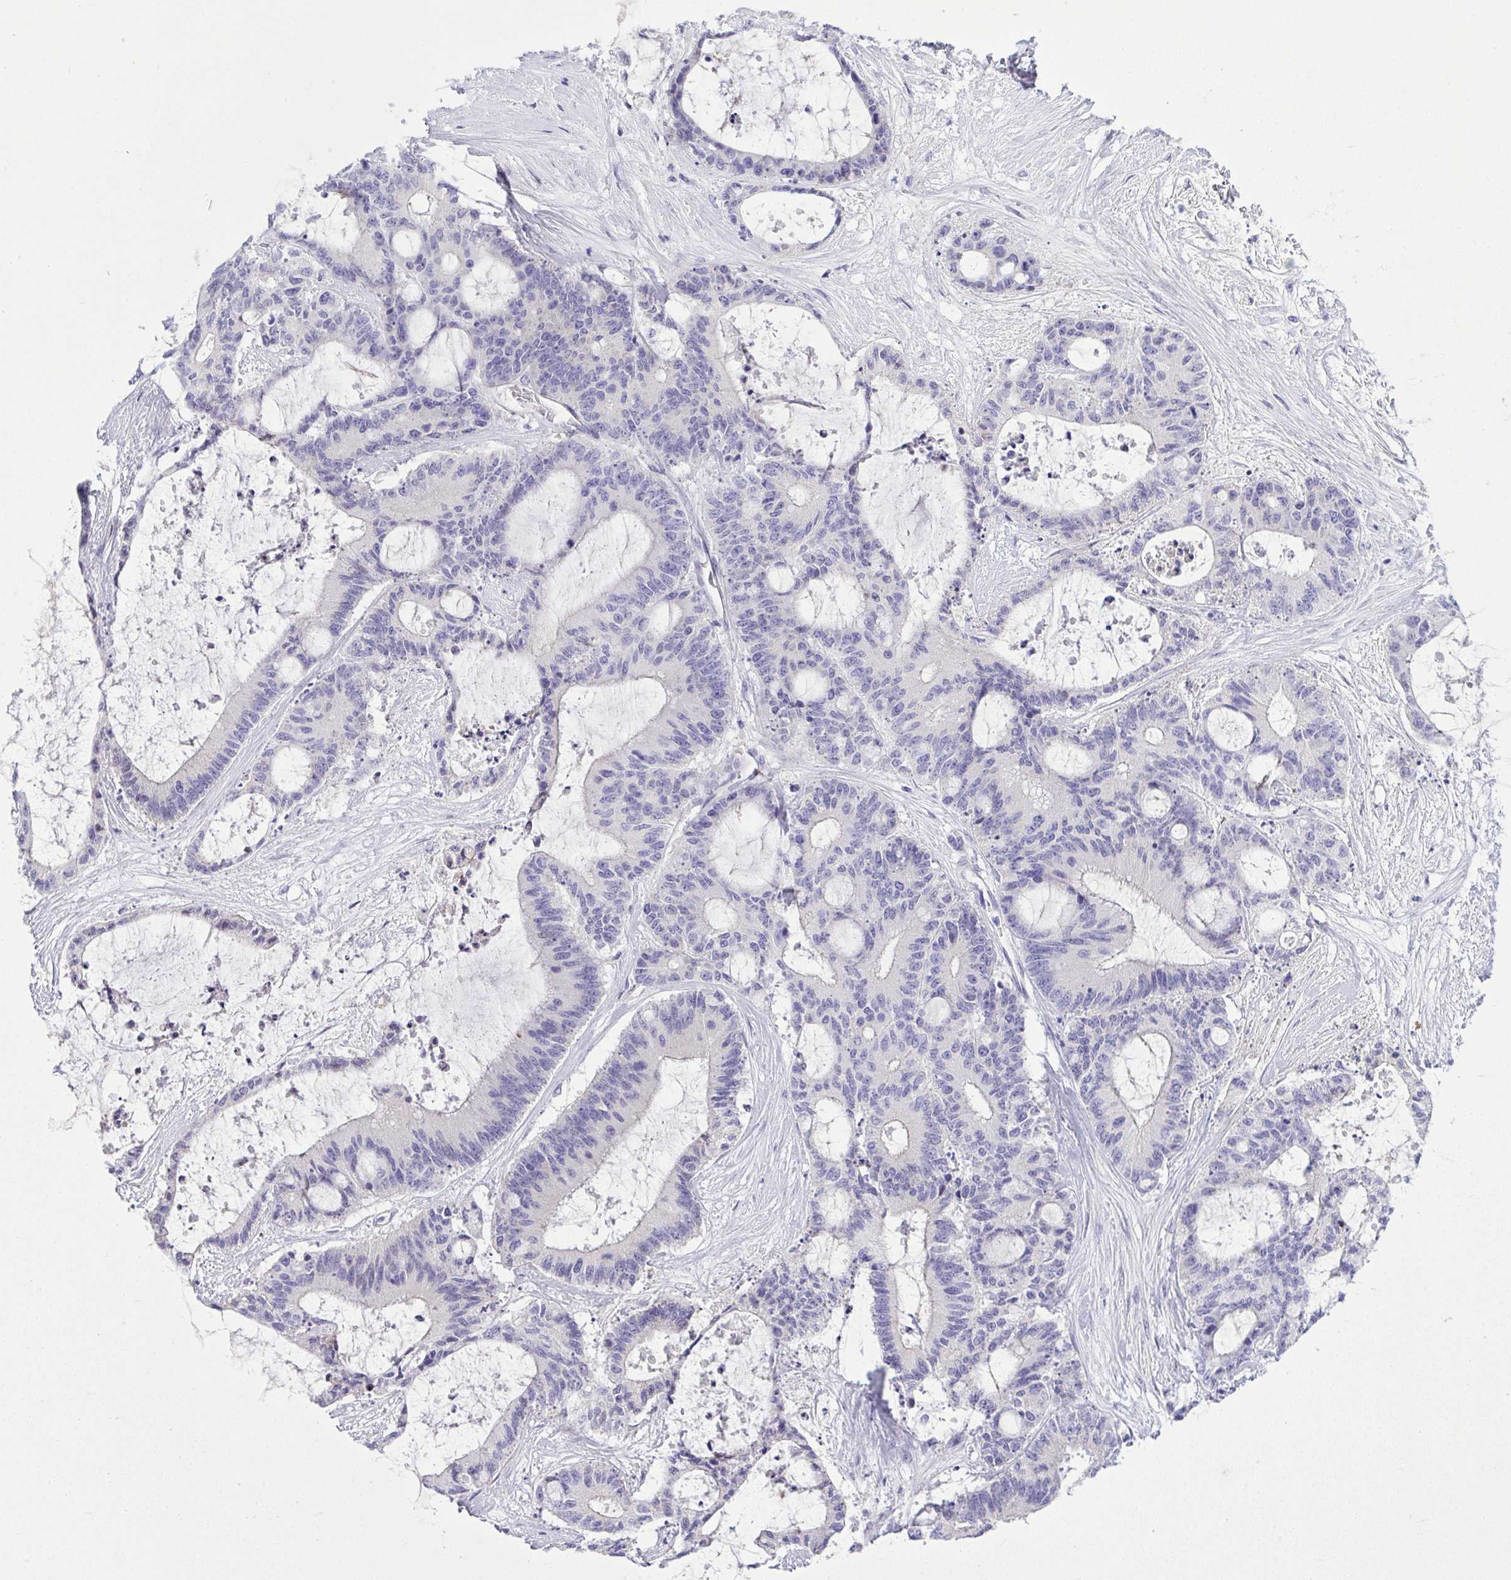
{"staining": {"intensity": "negative", "quantity": "none", "location": "none"}, "tissue": "liver cancer", "cell_type": "Tumor cells", "image_type": "cancer", "snomed": [{"axis": "morphology", "description": "Normal tissue, NOS"}, {"axis": "morphology", "description": "Cholangiocarcinoma"}, {"axis": "topography", "description": "Liver"}, {"axis": "topography", "description": "Peripheral nerve tissue"}], "caption": "Tumor cells are negative for brown protein staining in liver cancer (cholangiocarcinoma).", "gene": "WDR97", "patient": {"sex": "female", "age": 73}}